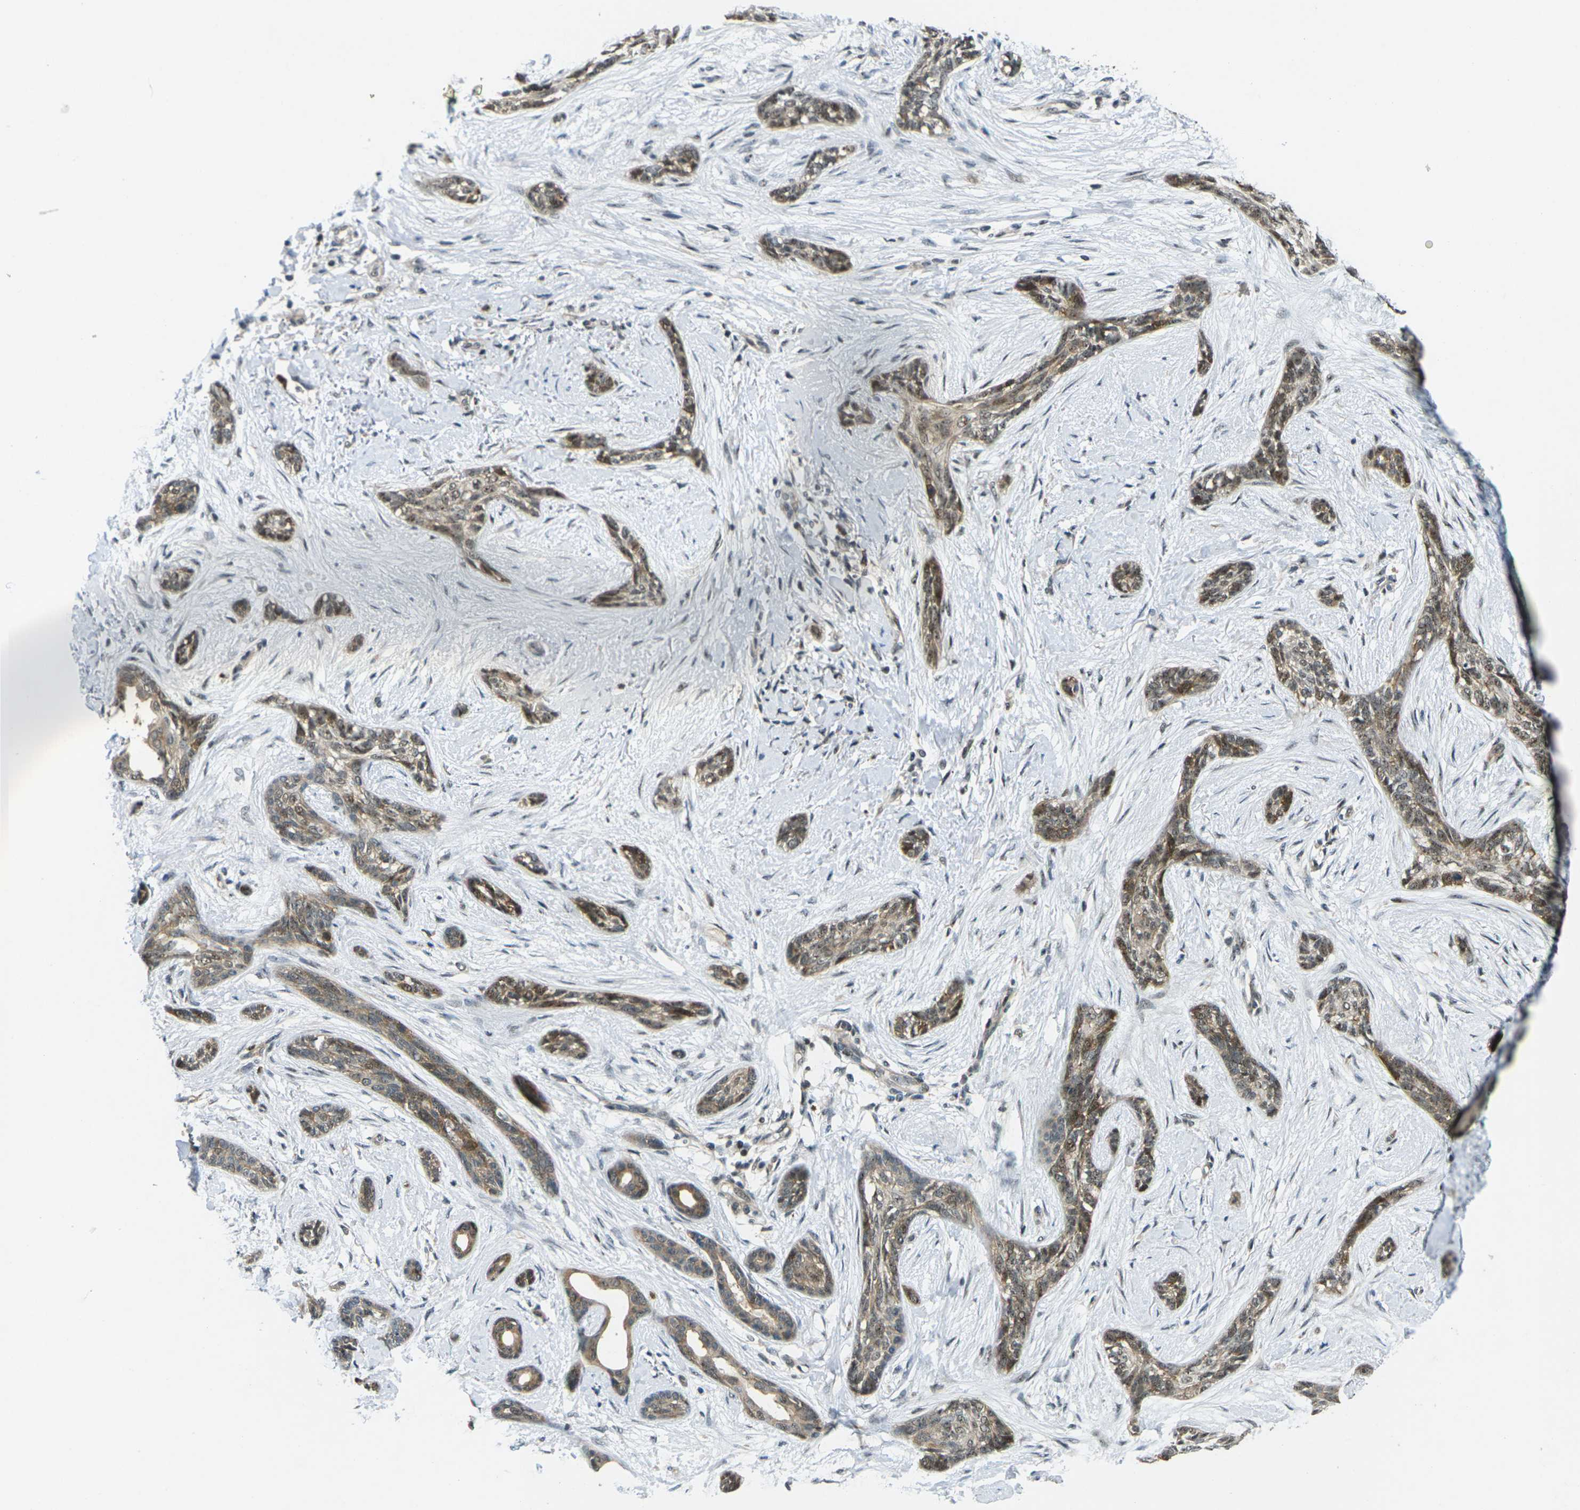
{"staining": {"intensity": "moderate", "quantity": ">75%", "location": "cytoplasmic/membranous,nuclear"}, "tissue": "skin cancer", "cell_type": "Tumor cells", "image_type": "cancer", "snomed": [{"axis": "morphology", "description": "Basal cell carcinoma"}, {"axis": "morphology", "description": "Adnexal tumor, benign"}, {"axis": "topography", "description": "Skin"}], "caption": "Protein staining of skin cancer tissue demonstrates moderate cytoplasmic/membranous and nuclear staining in approximately >75% of tumor cells.", "gene": "UBE2S", "patient": {"sex": "female", "age": 42}}